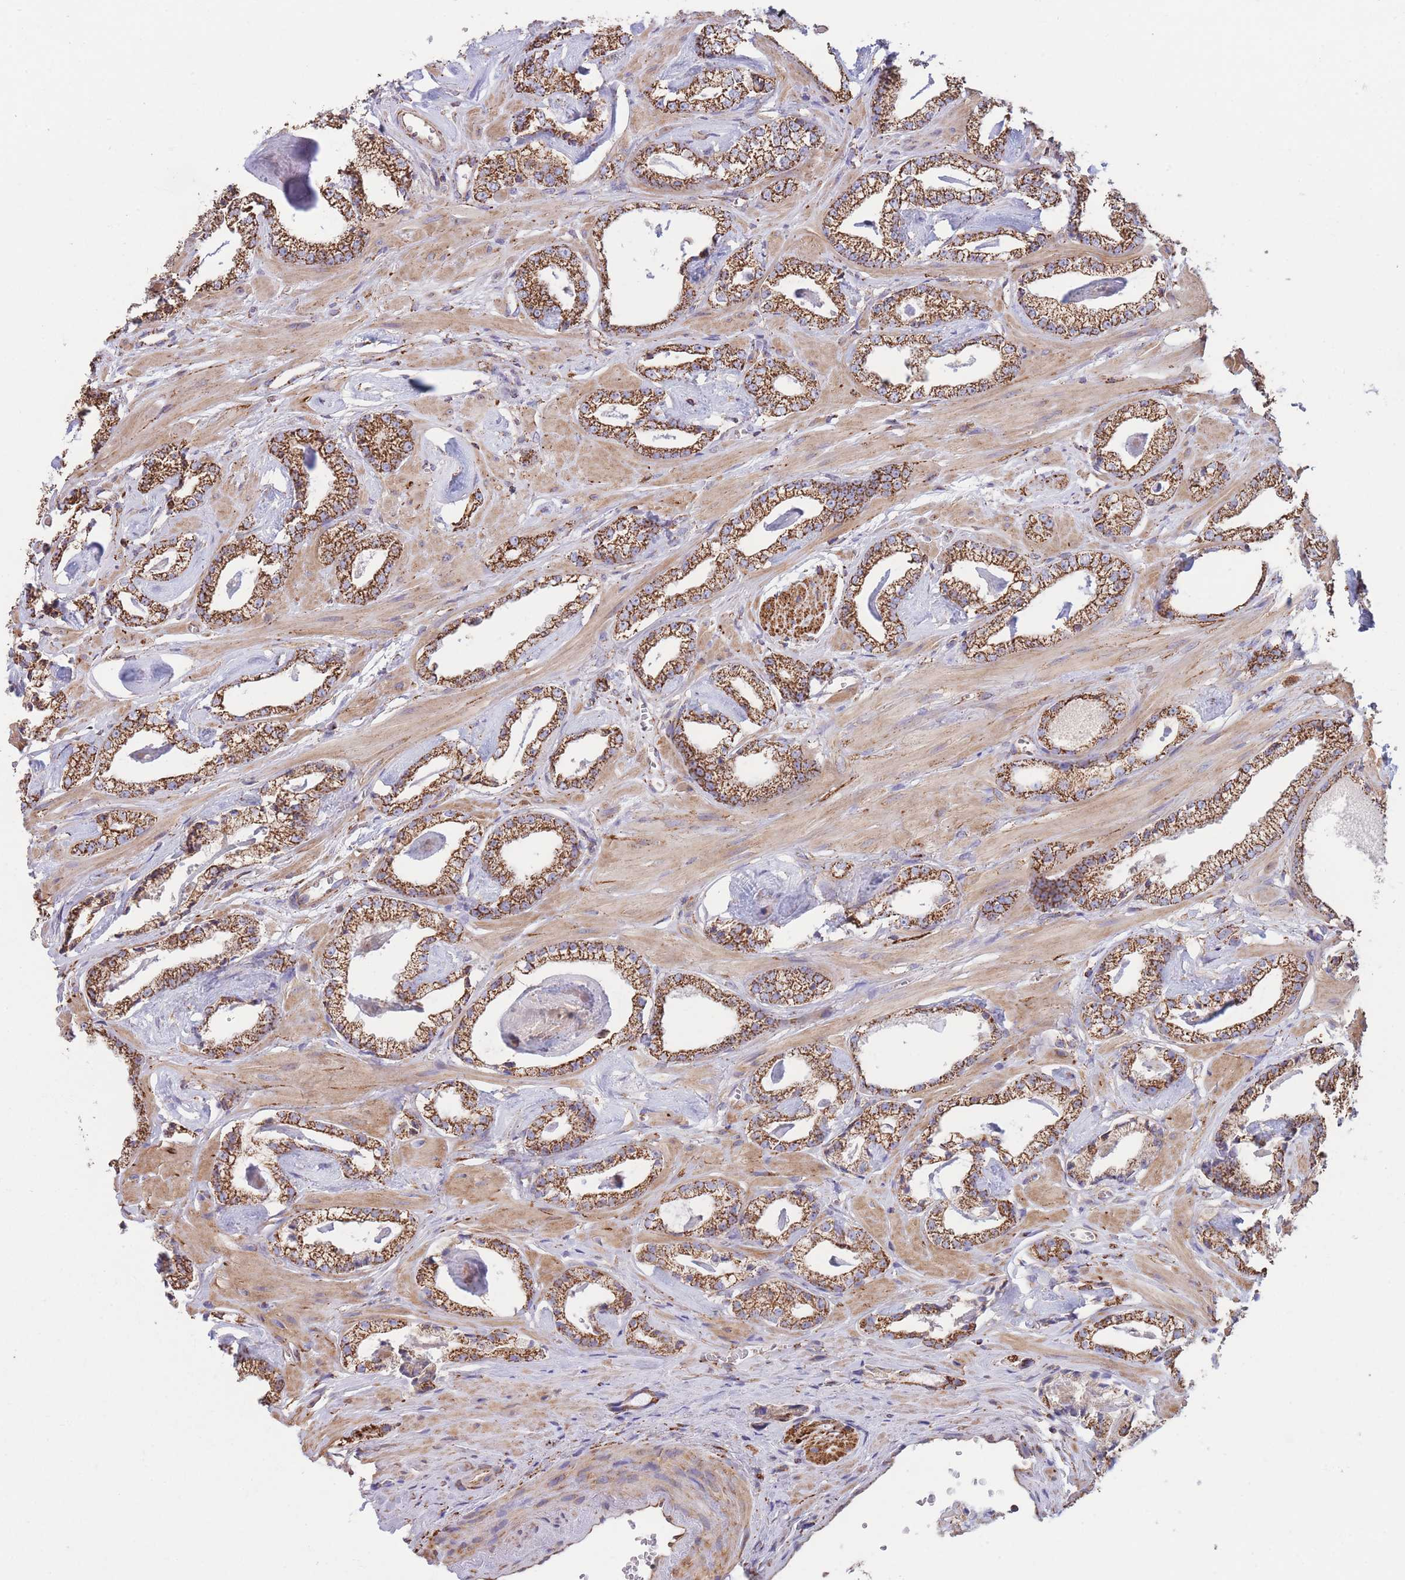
{"staining": {"intensity": "strong", "quantity": ">75%", "location": "cytoplasmic/membranous"}, "tissue": "prostate cancer", "cell_type": "Tumor cells", "image_type": "cancer", "snomed": [{"axis": "morphology", "description": "Adenocarcinoma, Low grade"}, {"axis": "topography", "description": "Prostate"}], "caption": "The immunohistochemical stain shows strong cytoplasmic/membranous expression in tumor cells of prostate cancer tissue.", "gene": "FKBP8", "patient": {"sex": "male", "age": 60}}